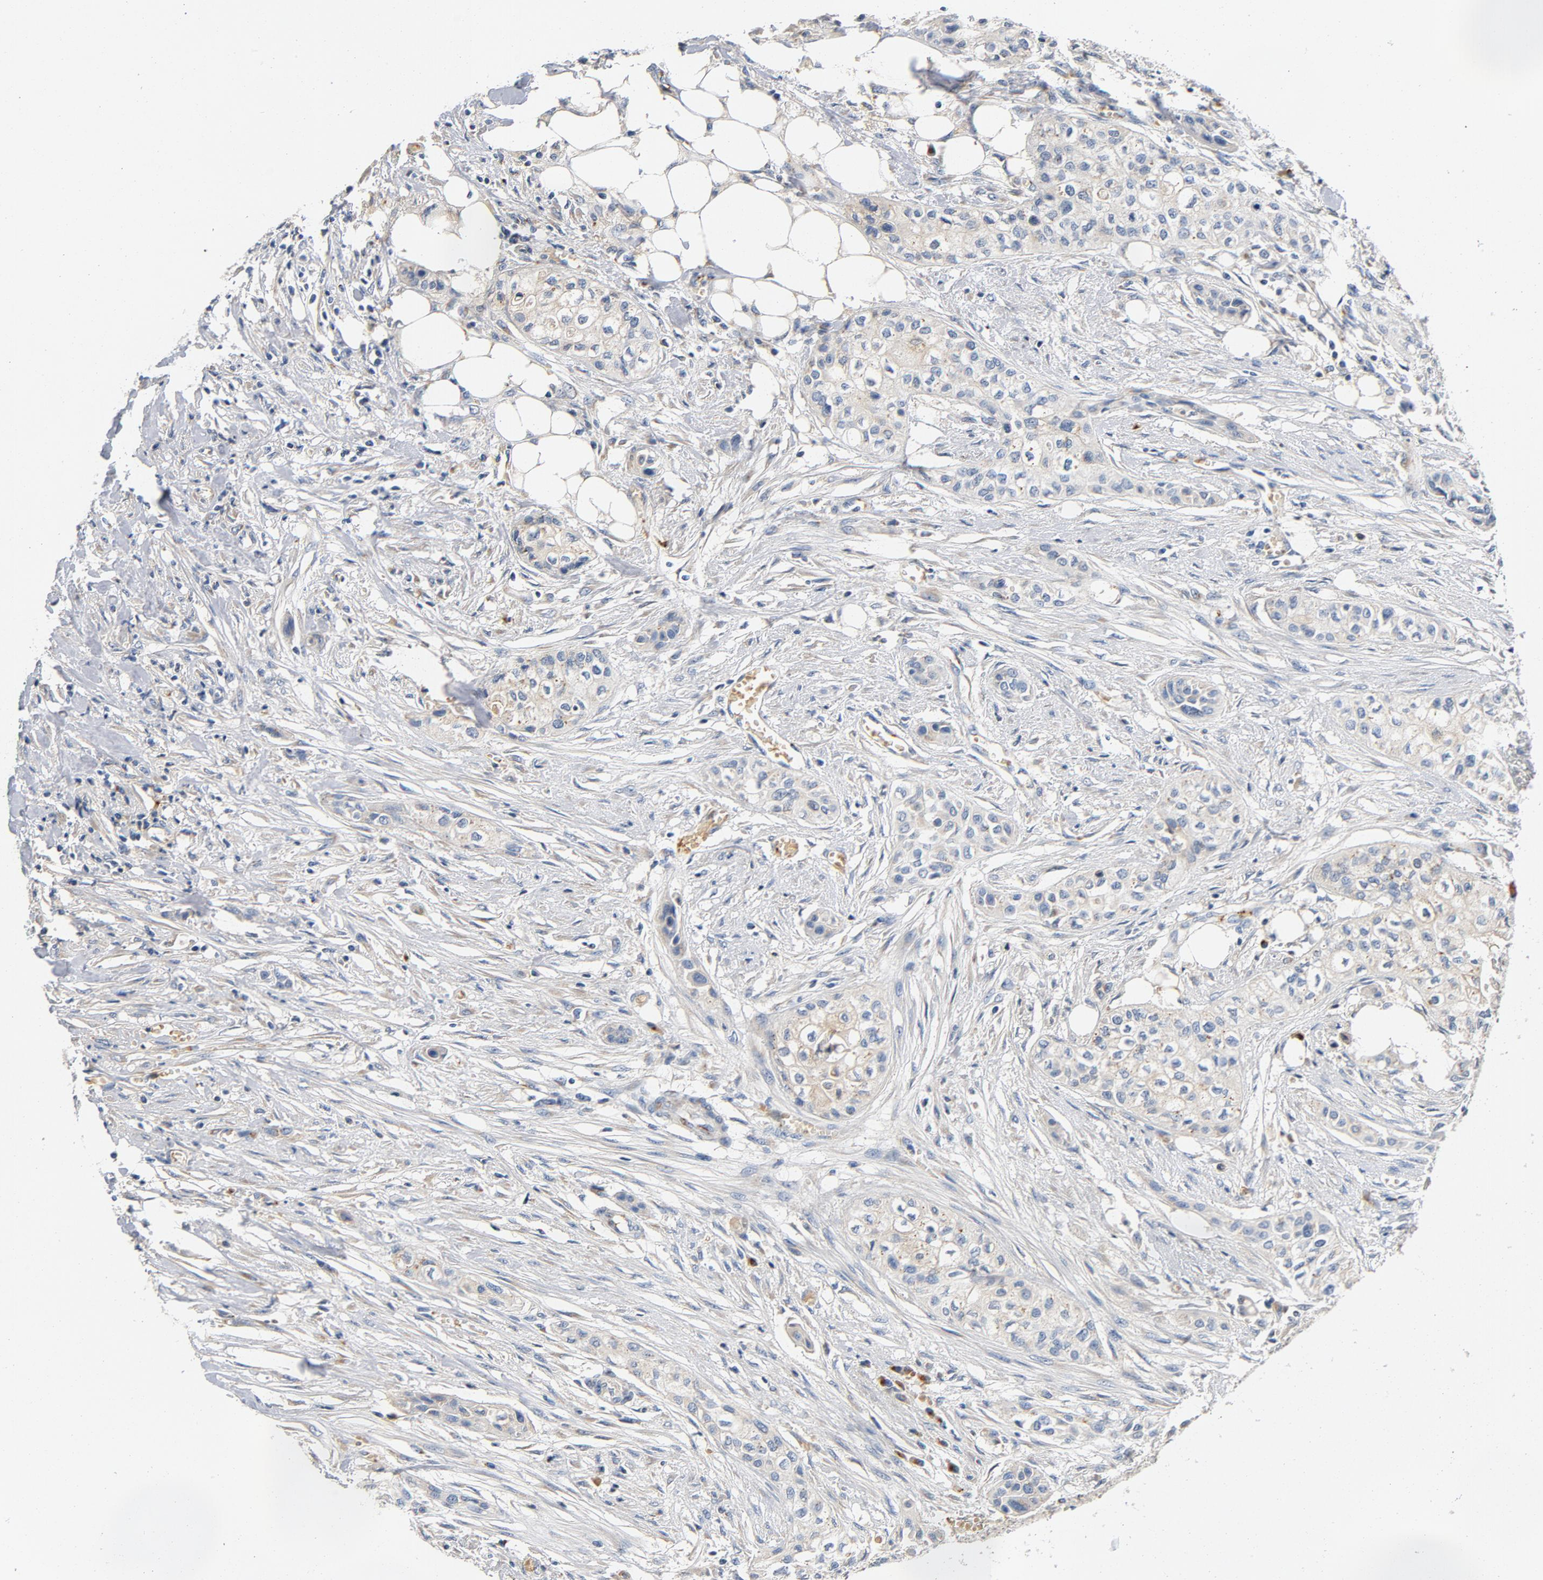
{"staining": {"intensity": "negative", "quantity": "none", "location": "none"}, "tissue": "urothelial cancer", "cell_type": "Tumor cells", "image_type": "cancer", "snomed": [{"axis": "morphology", "description": "Urothelial carcinoma, High grade"}, {"axis": "topography", "description": "Urinary bladder"}], "caption": "This is an IHC histopathology image of high-grade urothelial carcinoma. There is no expression in tumor cells.", "gene": "LMAN2", "patient": {"sex": "male", "age": 74}}